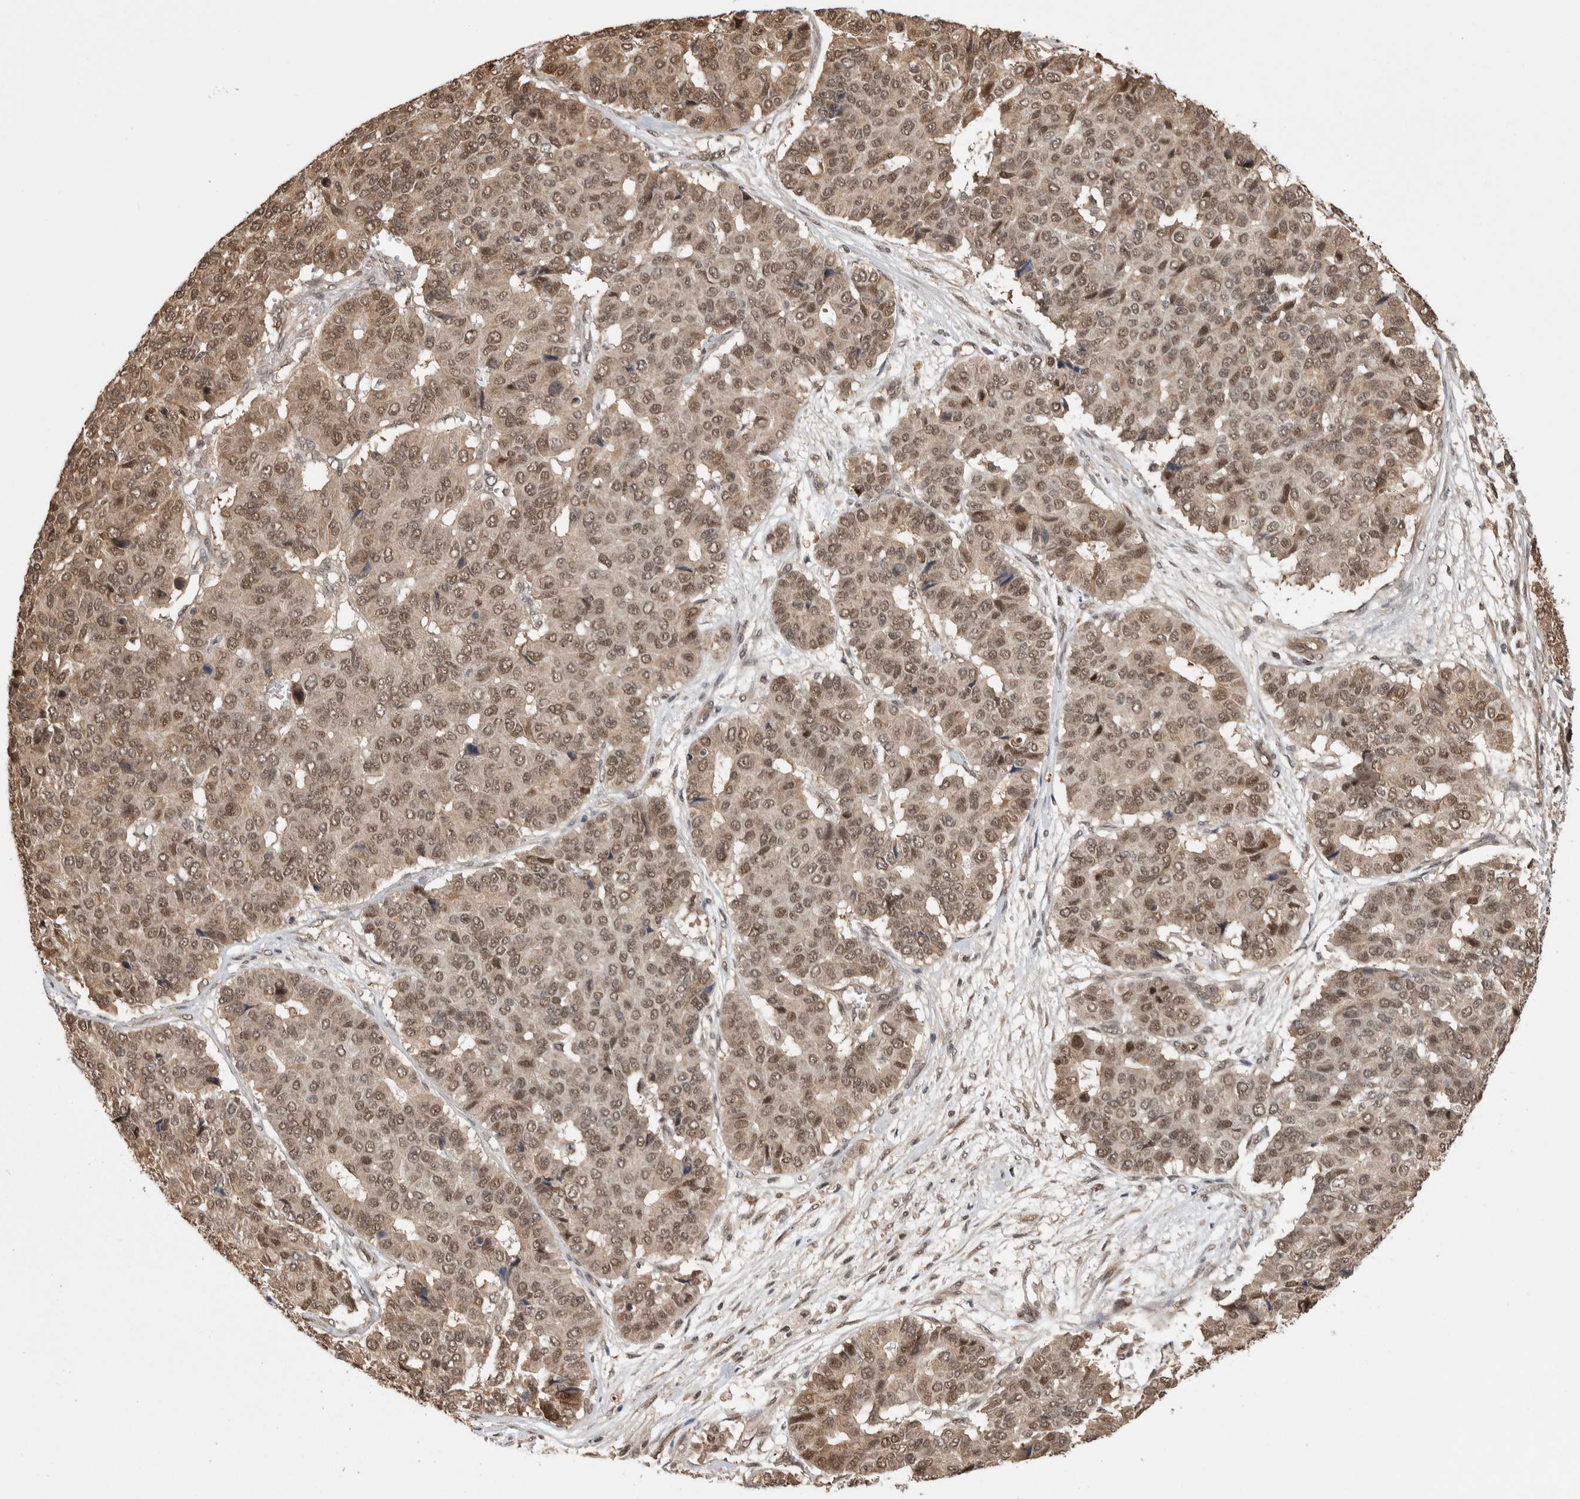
{"staining": {"intensity": "moderate", "quantity": ">75%", "location": "cytoplasmic/membranous,nuclear"}, "tissue": "pancreatic cancer", "cell_type": "Tumor cells", "image_type": "cancer", "snomed": [{"axis": "morphology", "description": "Adenocarcinoma, NOS"}, {"axis": "topography", "description": "Pancreas"}], "caption": "A histopathology image of human pancreatic cancer (adenocarcinoma) stained for a protein exhibits moderate cytoplasmic/membranous and nuclear brown staining in tumor cells.", "gene": "ZNF592", "patient": {"sex": "male", "age": 50}}